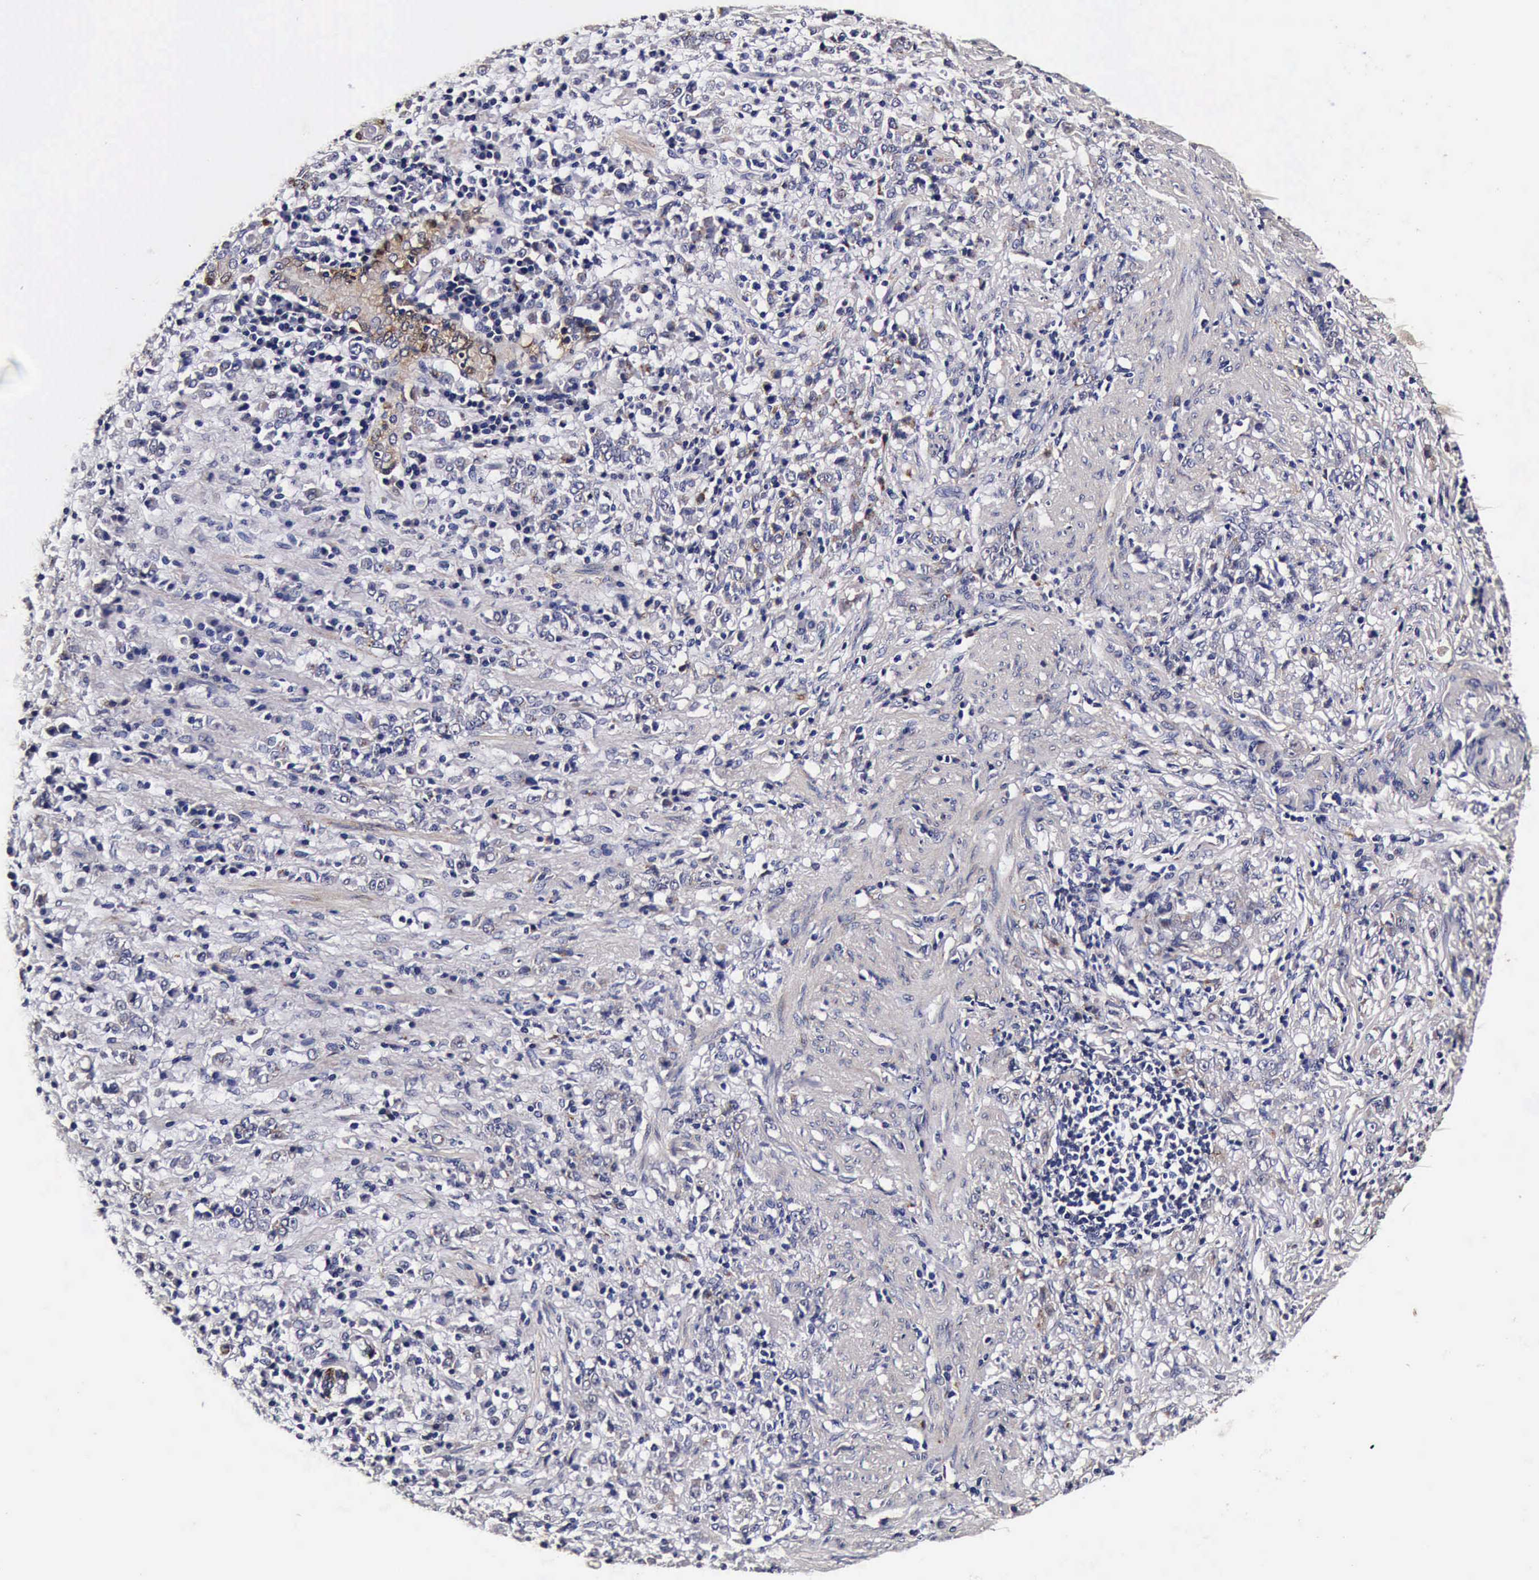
{"staining": {"intensity": "negative", "quantity": "none", "location": "none"}, "tissue": "stomach cancer", "cell_type": "Tumor cells", "image_type": "cancer", "snomed": [{"axis": "morphology", "description": "Adenocarcinoma, NOS"}, {"axis": "topography", "description": "Stomach, lower"}], "caption": "Immunohistochemical staining of adenocarcinoma (stomach) reveals no significant staining in tumor cells.", "gene": "CST3", "patient": {"sex": "male", "age": 88}}